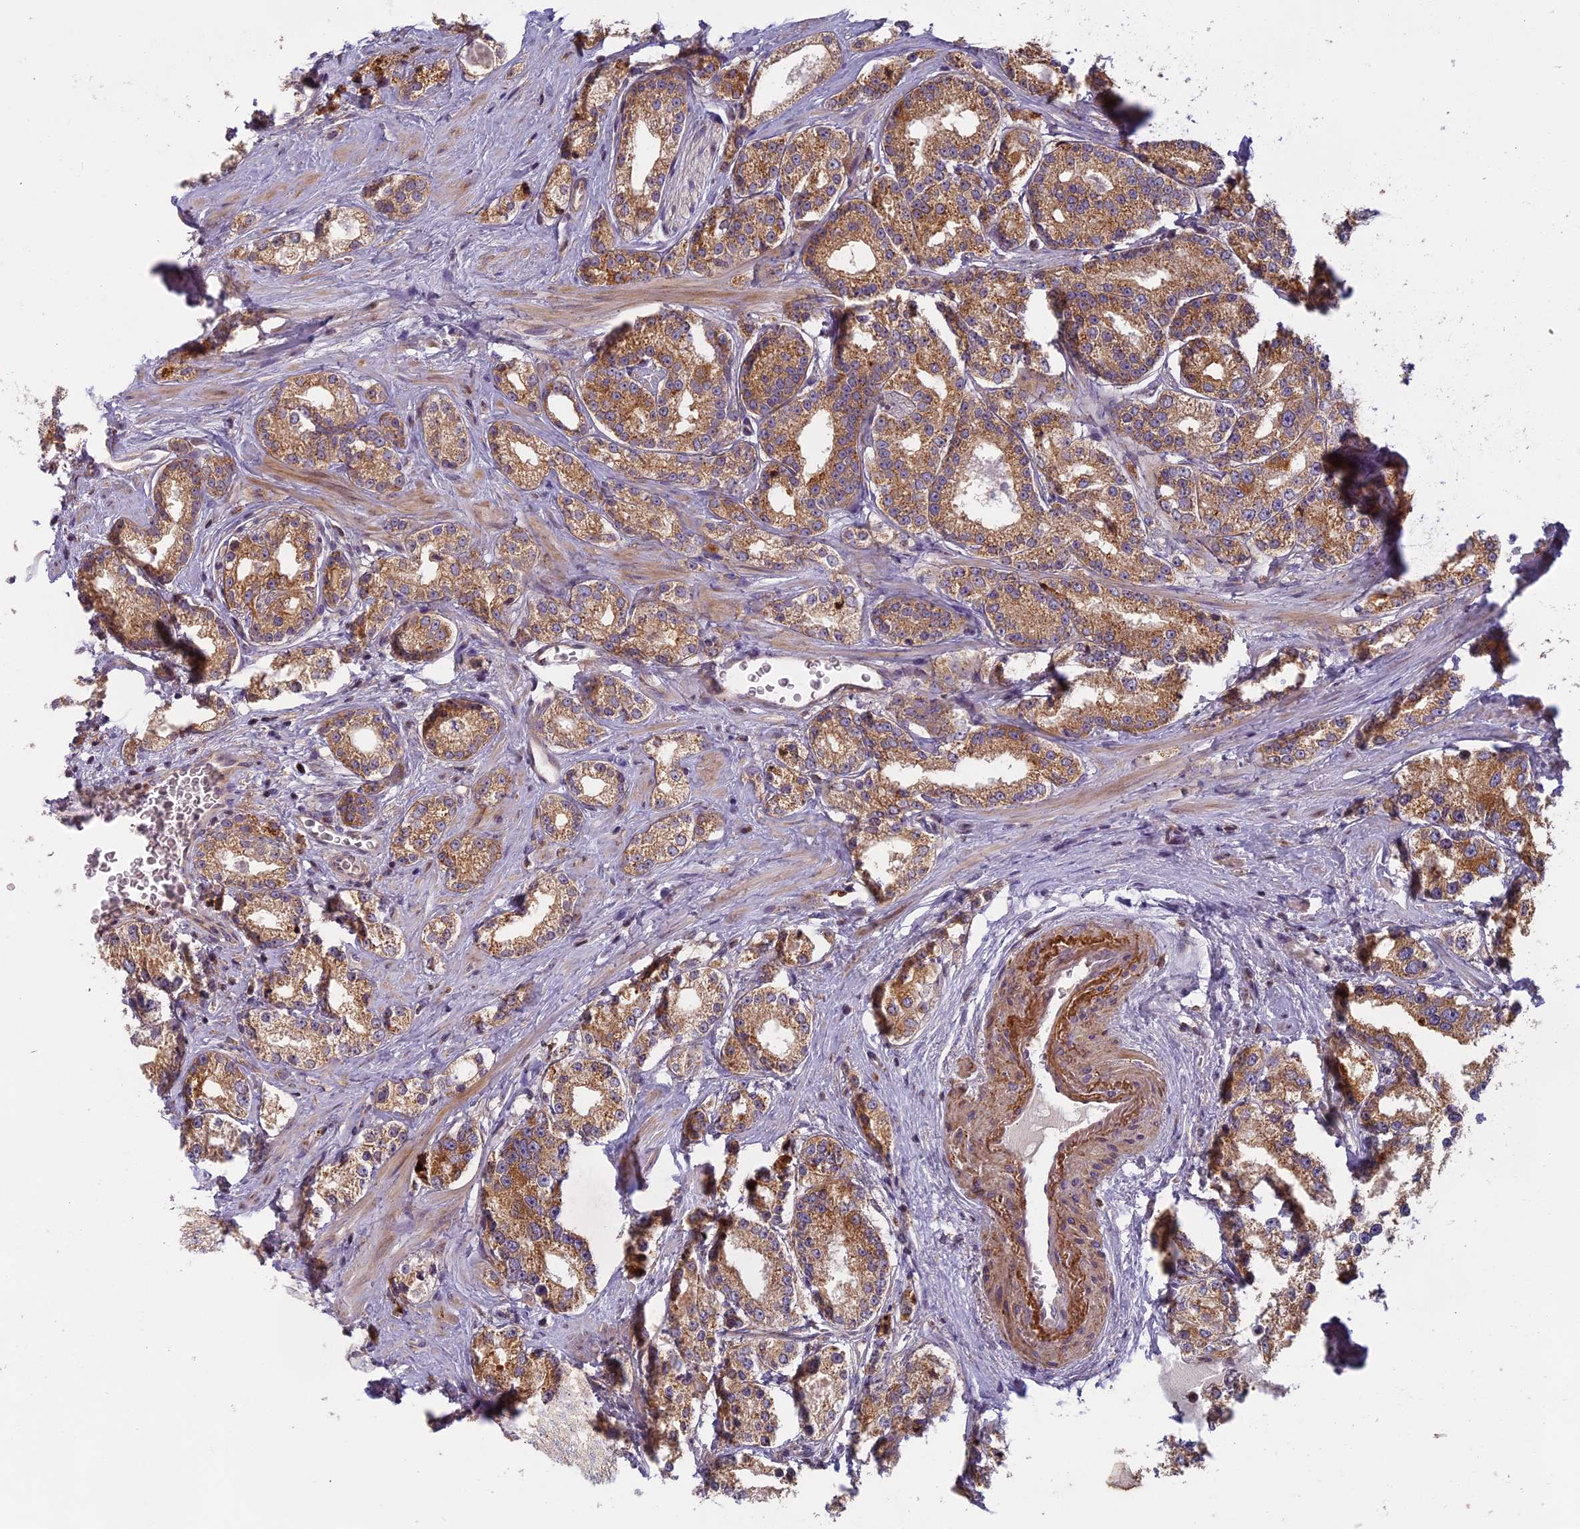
{"staining": {"intensity": "moderate", "quantity": ">75%", "location": "cytoplasmic/membranous"}, "tissue": "prostate cancer", "cell_type": "Tumor cells", "image_type": "cancer", "snomed": [{"axis": "morphology", "description": "Normal tissue, NOS"}, {"axis": "morphology", "description": "Adenocarcinoma, High grade"}, {"axis": "topography", "description": "Prostate"}], "caption": "A histopathology image of adenocarcinoma (high-grade) (prostate) stained for a protein reveals moderate cytoplasmic/membranous brown staining in tumor cells.", "gene": "EDAR", "patient": {"sex": "male", "age": 83}}